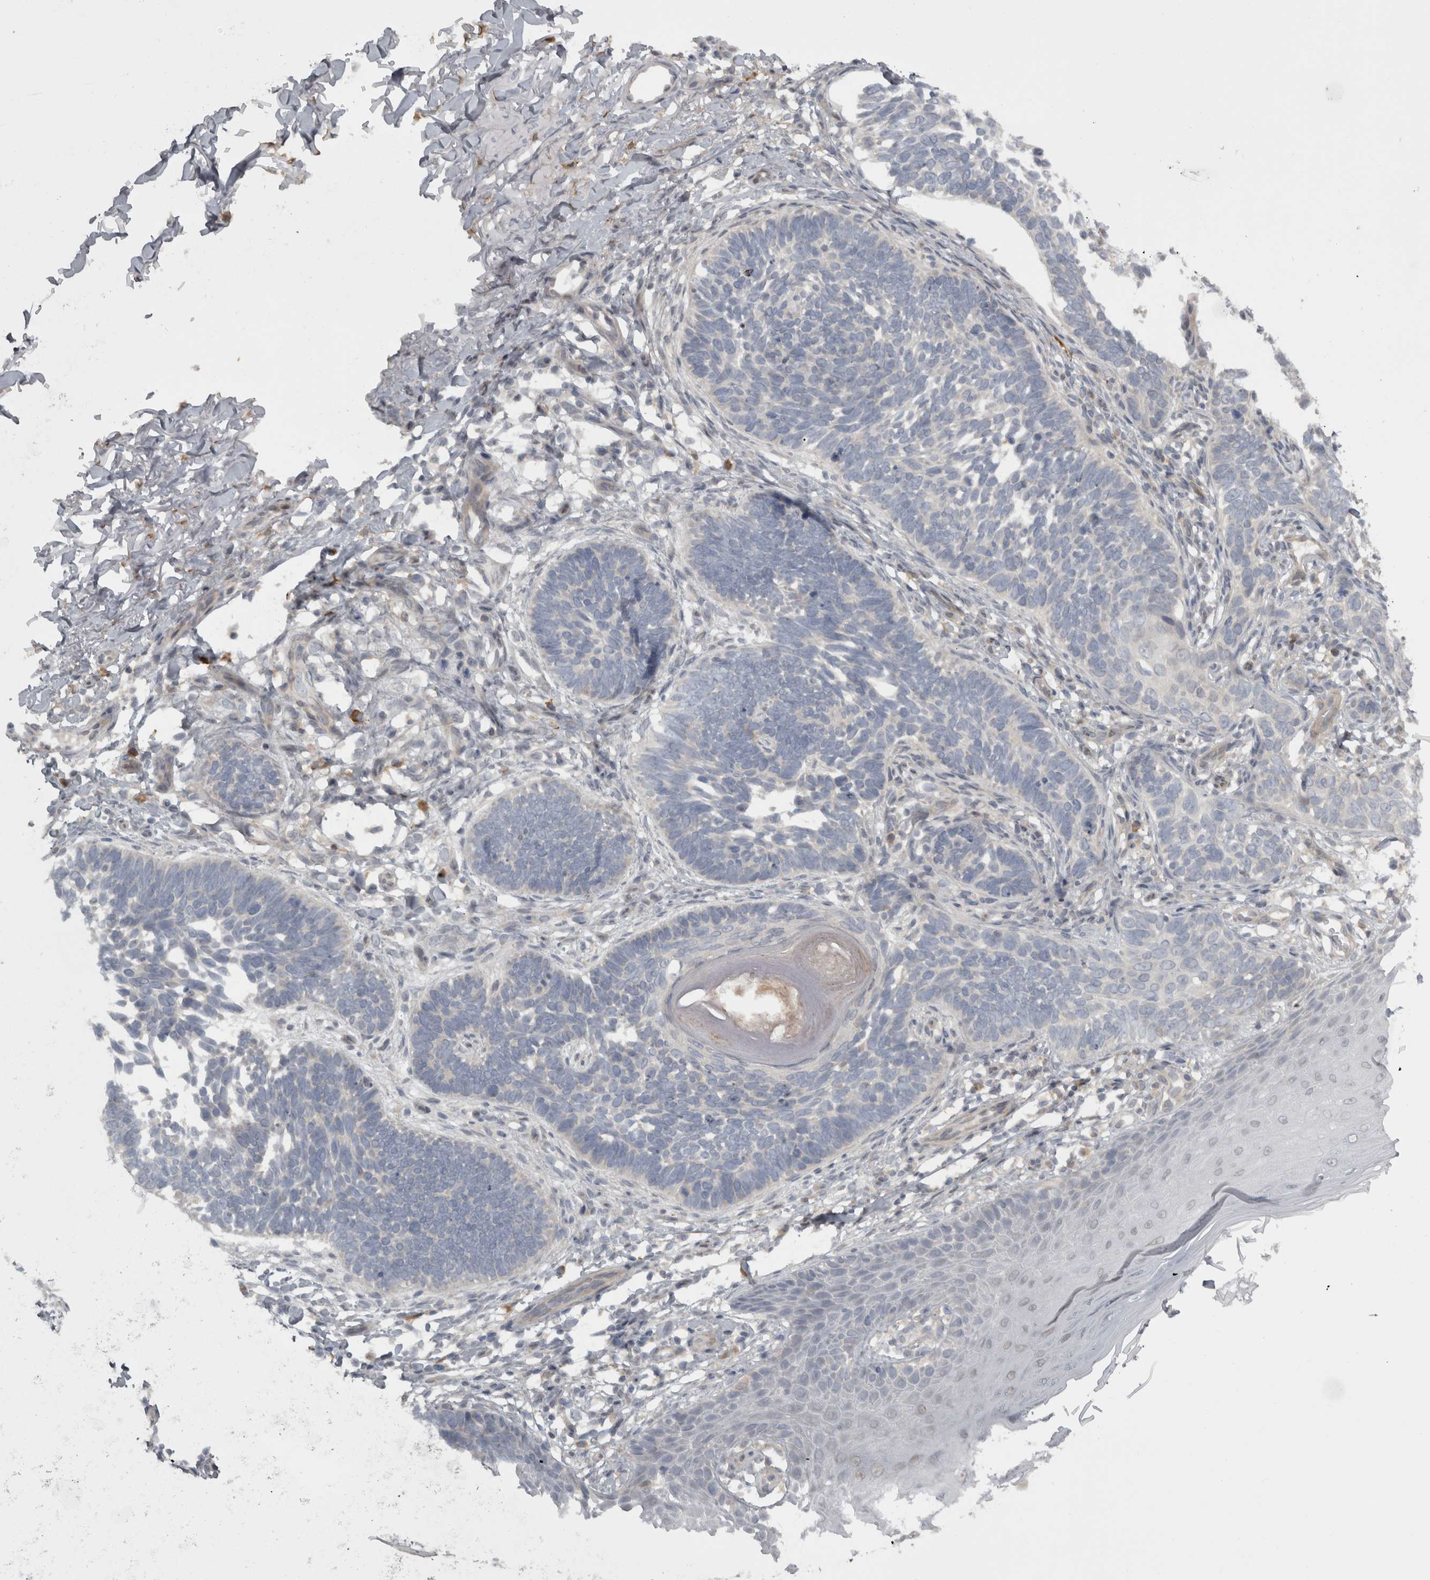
{"staining": {"intensity": "negative", "quantity": "none", "location": "none"}, "tissue": "skin cancer", "cell_type": "Tumor cells", "image_type": "cancer", "snomed": [{"axis": "morphology", "description": "Normal tissue, NOS"}, {"axis": "morphology", "description": "Basal cell carcinoma"}, {"axis": "topography", "description": "Skin"}], "caption": "A micrograph of human skin cancer (basal cell carcinoma) is negative for staining in tumor cells.", "gene": "SLCO5A1", "patient": {"sex": "male", "age": 77}}